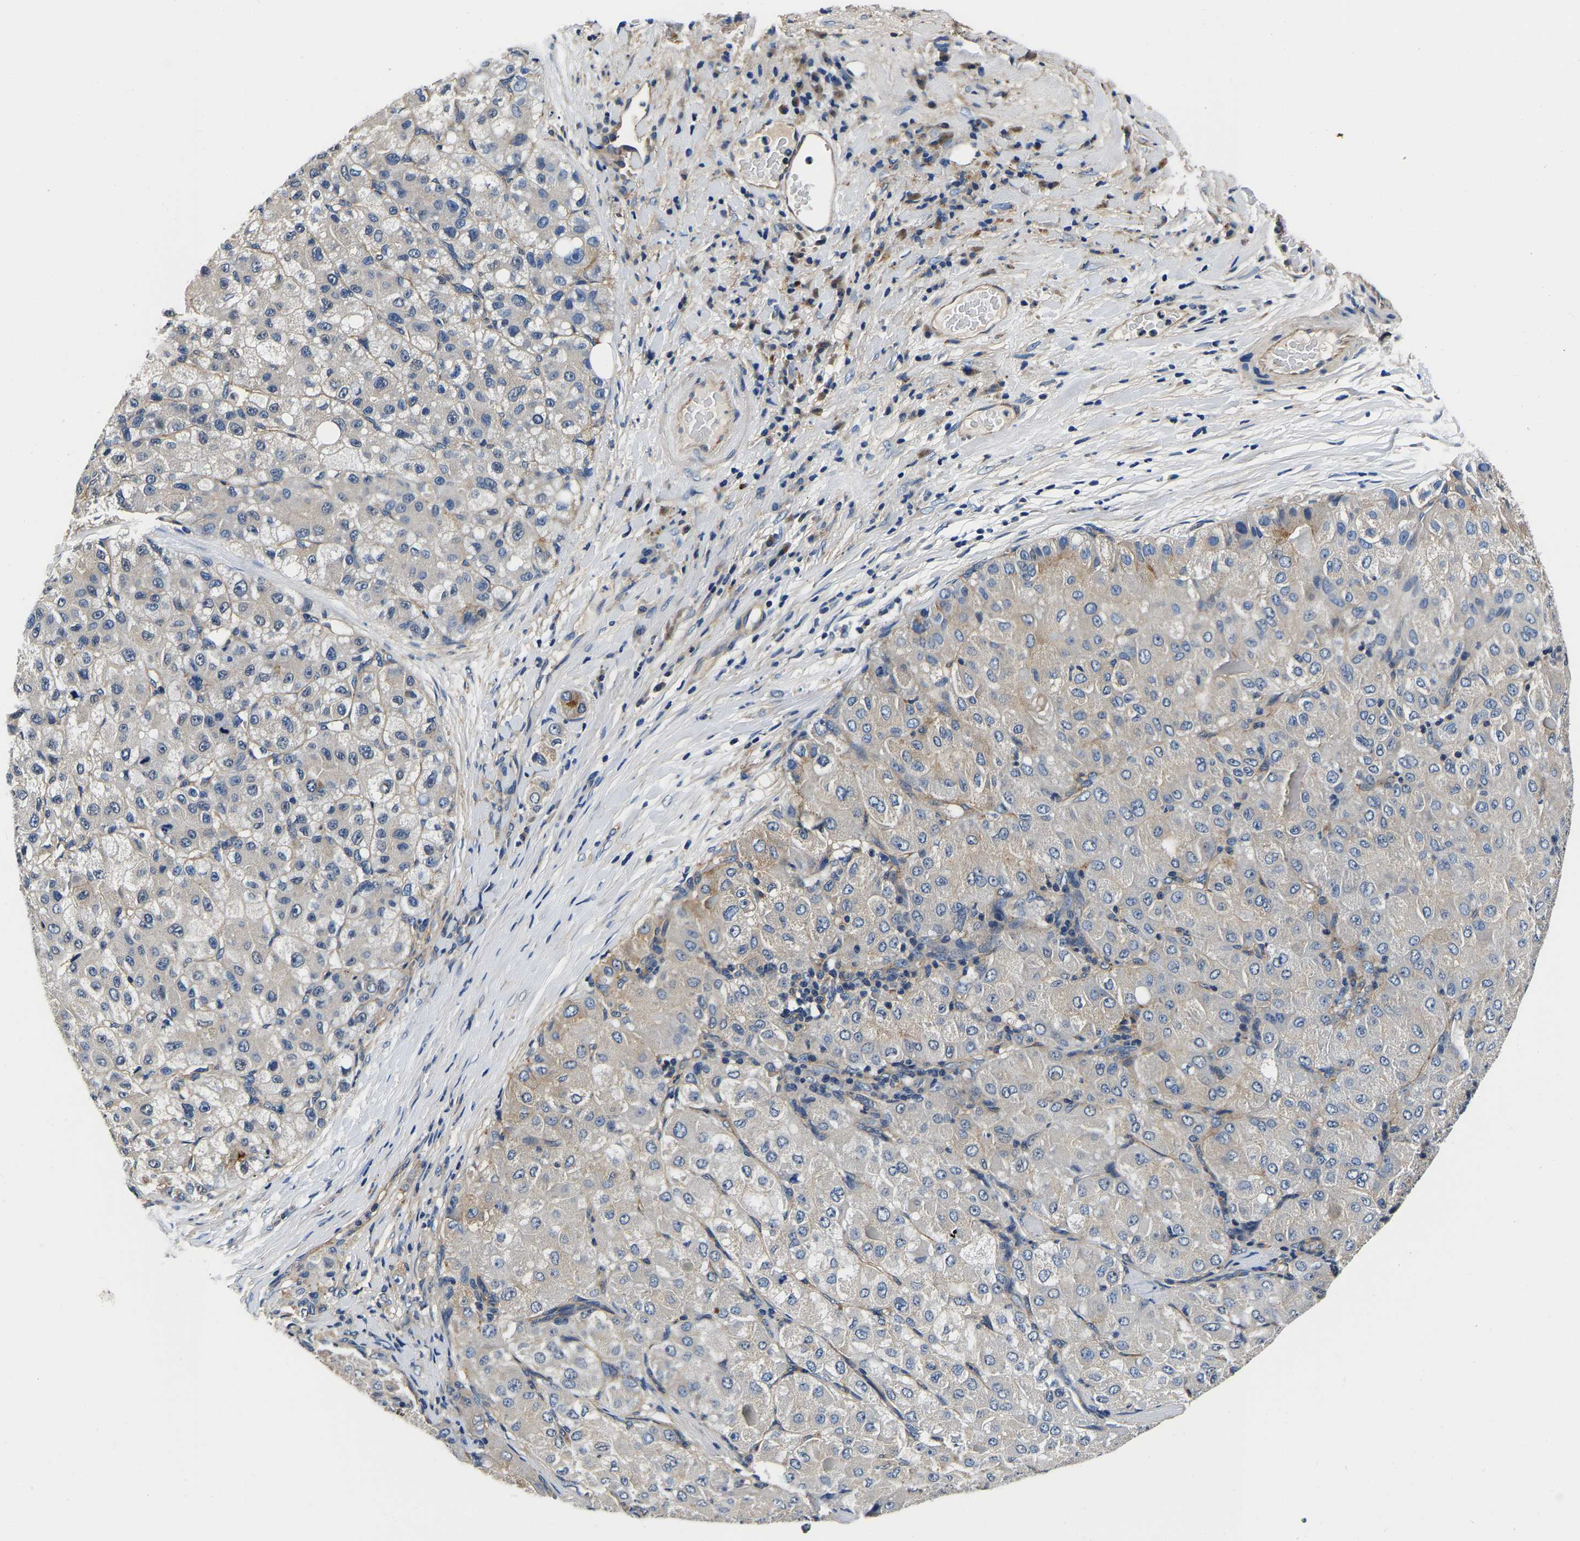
{"staining": {"intensity": "weak", "quantity": "<25%", "location": "cytoplasmic/membranous"}, "tissue": "liver cancer", "cell_type": "Tumor cells", "image_type": "cancer", "snomed": [{"axis": "morphology", "description": "Carcinoma, Hepatocellular, NOS"}, {"axis": "topography", "description": "Liver"}], "caption": "A high-resolution image shows immunohistochemistry (IHC) staining of liver cancer, which exhibits no significant staining in tumor cells.", "gene": "SH3GLB1", "patient": {"sex": "male", "age": 80}}